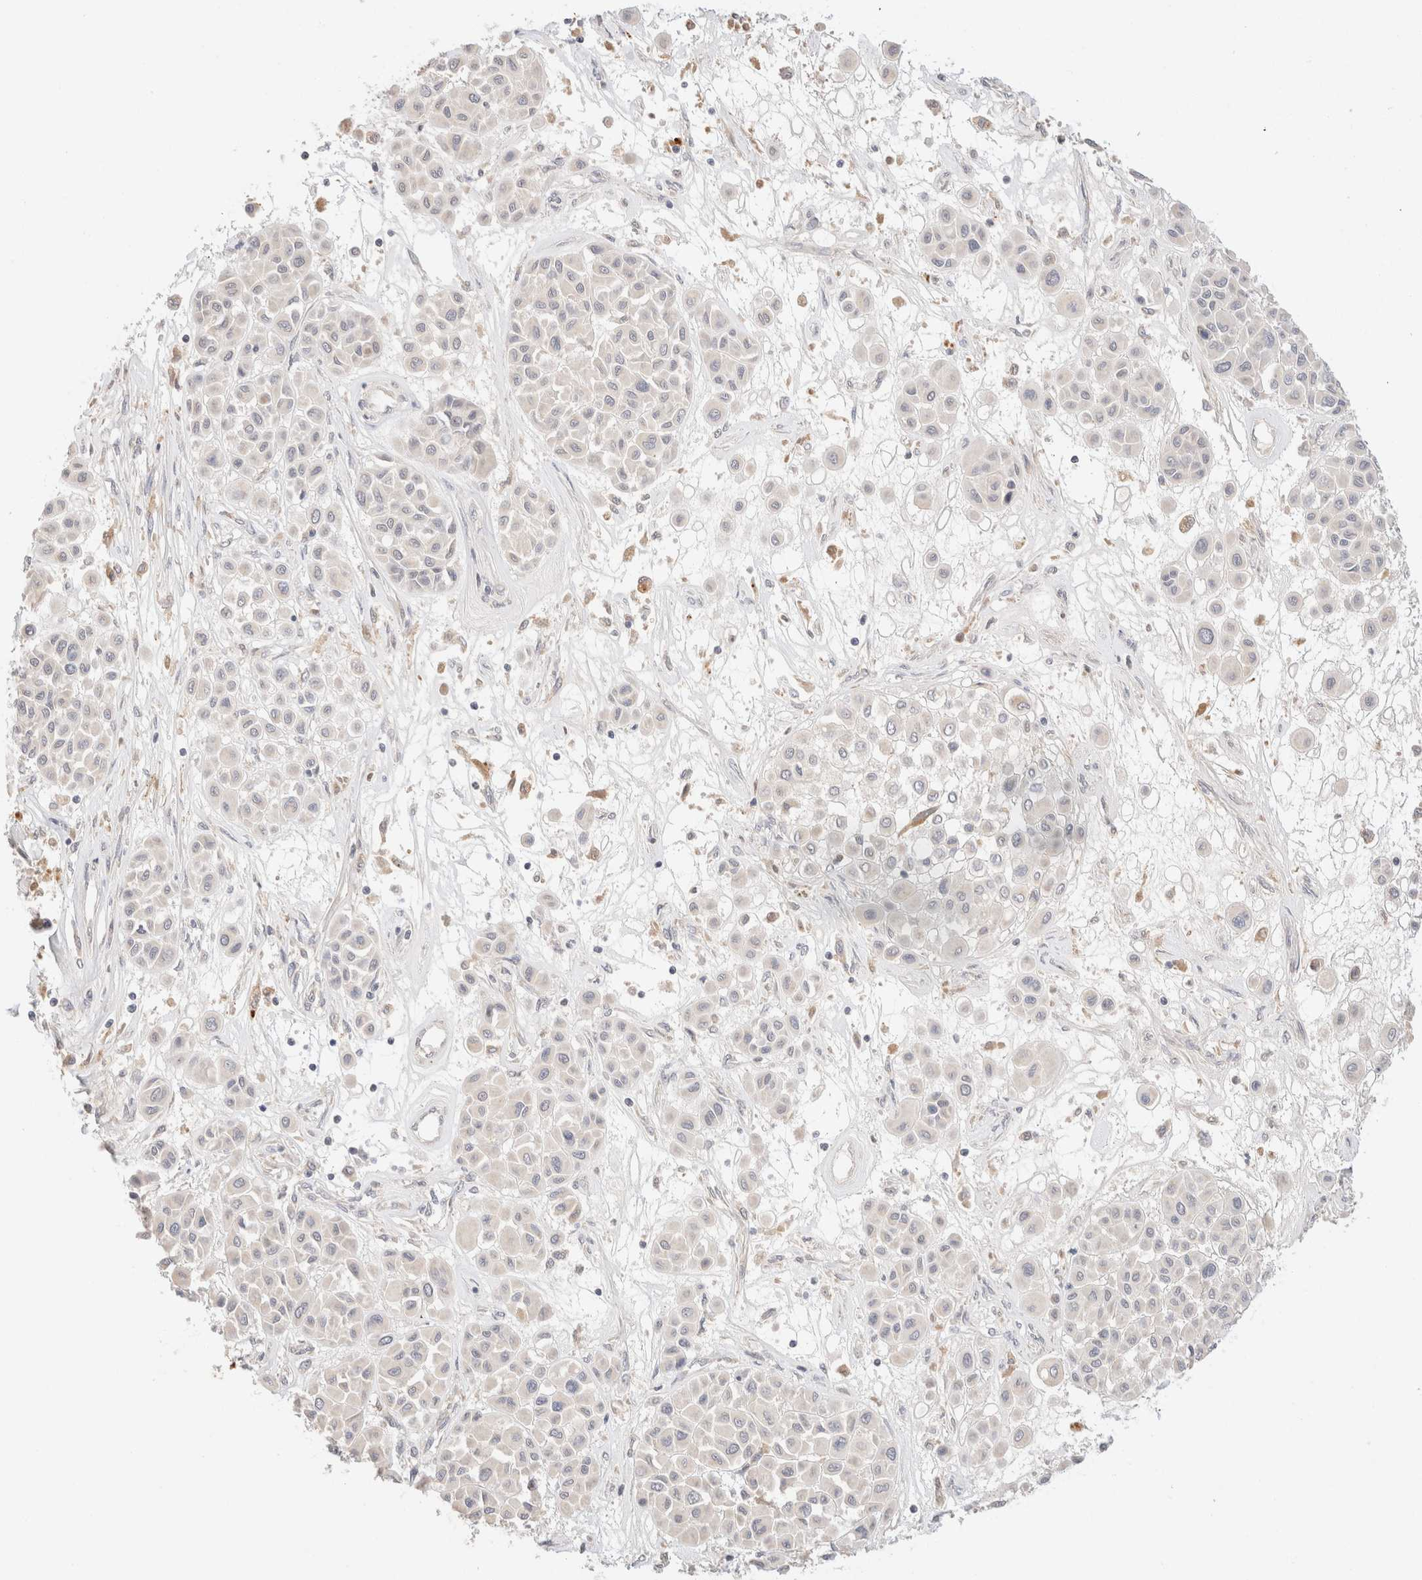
{"staining": {"intensity": "negative", "quantity": "none", "location": "none"}, "tissue": "melanoma", "cell_type": "Tumor cells", "image_type": "cancer", "snomed": [{"axis": "morphology", "description": "Malignant melanoma, Metastatic site"}, {"axis": "topography", "description": "Soft tissue"}], "caption": "Malignant melanoma (metastatic site) was stained to show a protein in brown. There is no significant positivity in tumor cells. The staining was performed using DAB to visualize the protein expression in brown, while the nuclei were stained in blue with hematoxylin (Magnification: 20x).", "gene": "SNTB1", "patient": {"sex": "male", "age": 41}}